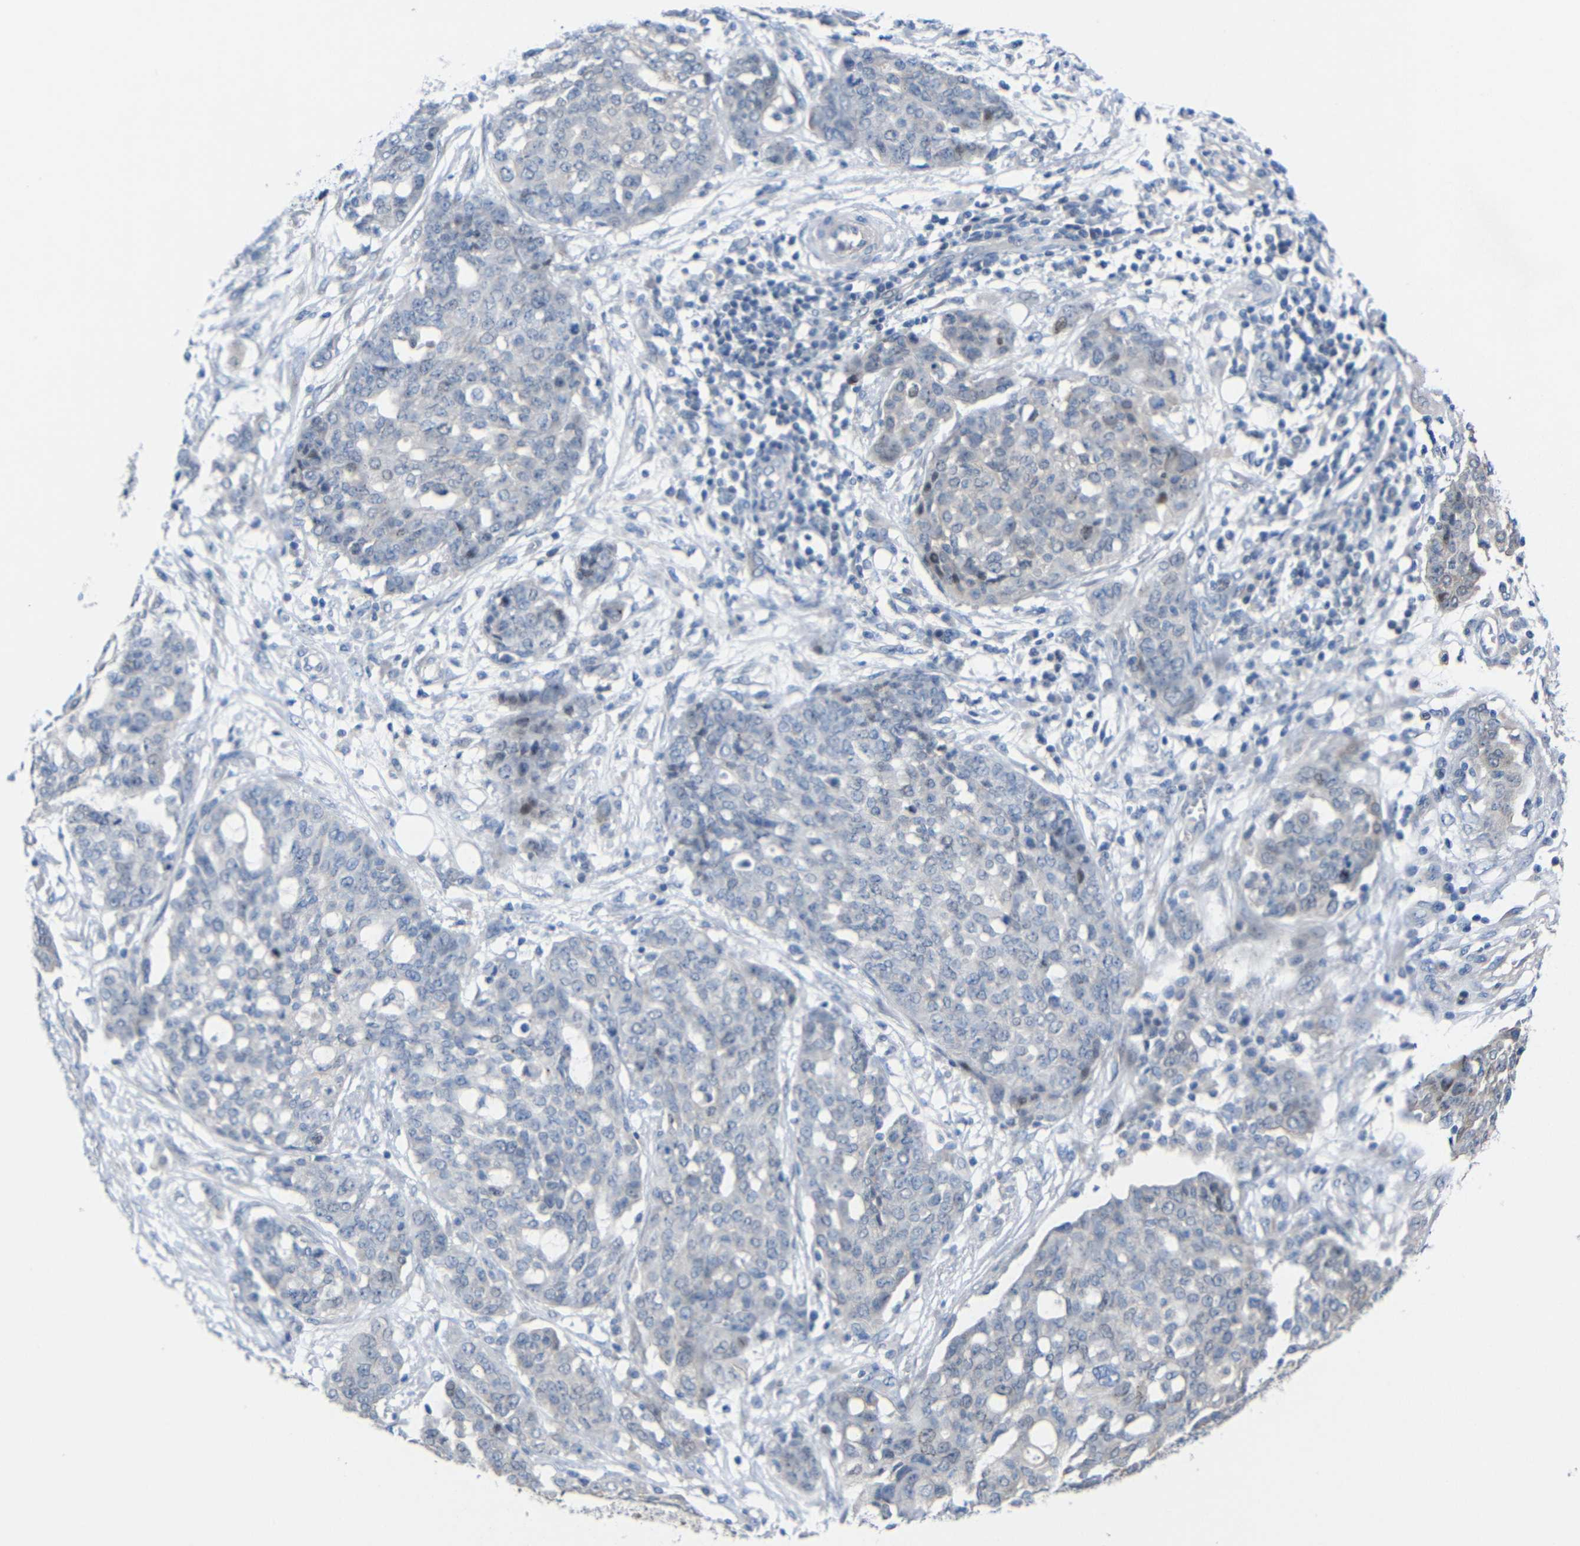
{"staining": {"intensity": "negative", "quantity": "none", "location": "none"}, "tissue": "ovarian cancer", "cell_type": "Tumor cells", "image_type": "cancer", "snomed": [{"axis": "morphology", "description": "Cystadenocarcinoma, serous, NOS"}, {"axis": "topography", "description": "Soft tissue"}, {"axis": "topography", "description": "Ovary"}], "caption": "Immunohistochemical staining of ovarian cancer (serous cystadenocarcinoma) shows no significant staining in tumor cells.", "gene": "CMTM1", "patient": {"sex": "female", "age": 57}}